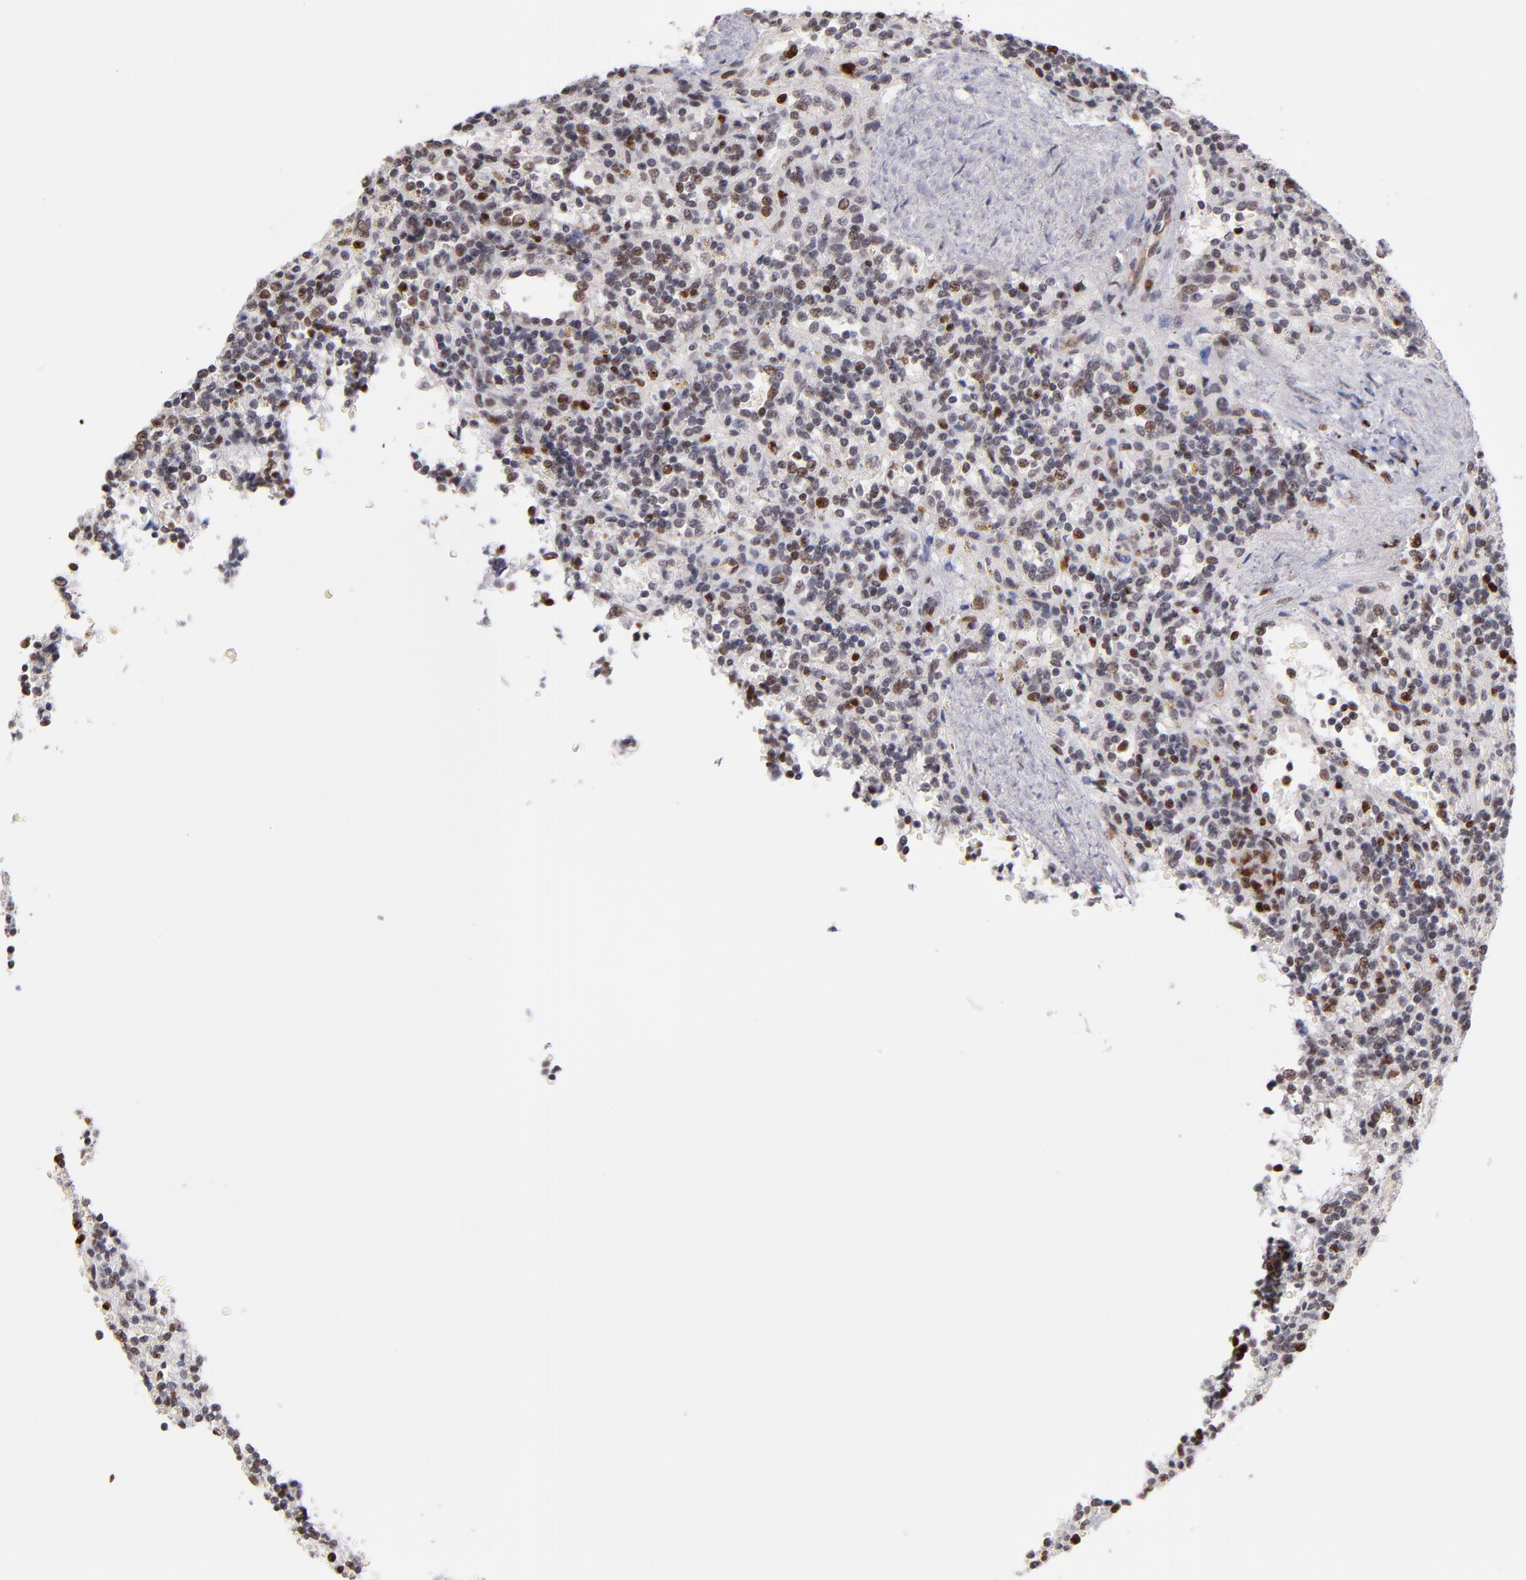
{"staining": {"intensity": "strong", "quantity": "25%-75%", "location": "nuclear"}, "tissue": "lymphoma", "cell_type": "Tumor cells", "image_type": "cancer", "snomed": [{"axis": "morphology", "description": "Malignant lymphoma, non-Hodgkin's type, Low grade"}, {"axis": "topography", "description": "Spleen"}], "caption": "This is a photomicrograph of IHC staining of malignant lymphoma, non-Hodgkin's type (low-grade), which shows strong positivity in the nuclear of tumor cells.", "gene": "POLA1", "patient": {"sex": "male", "age": 67}}